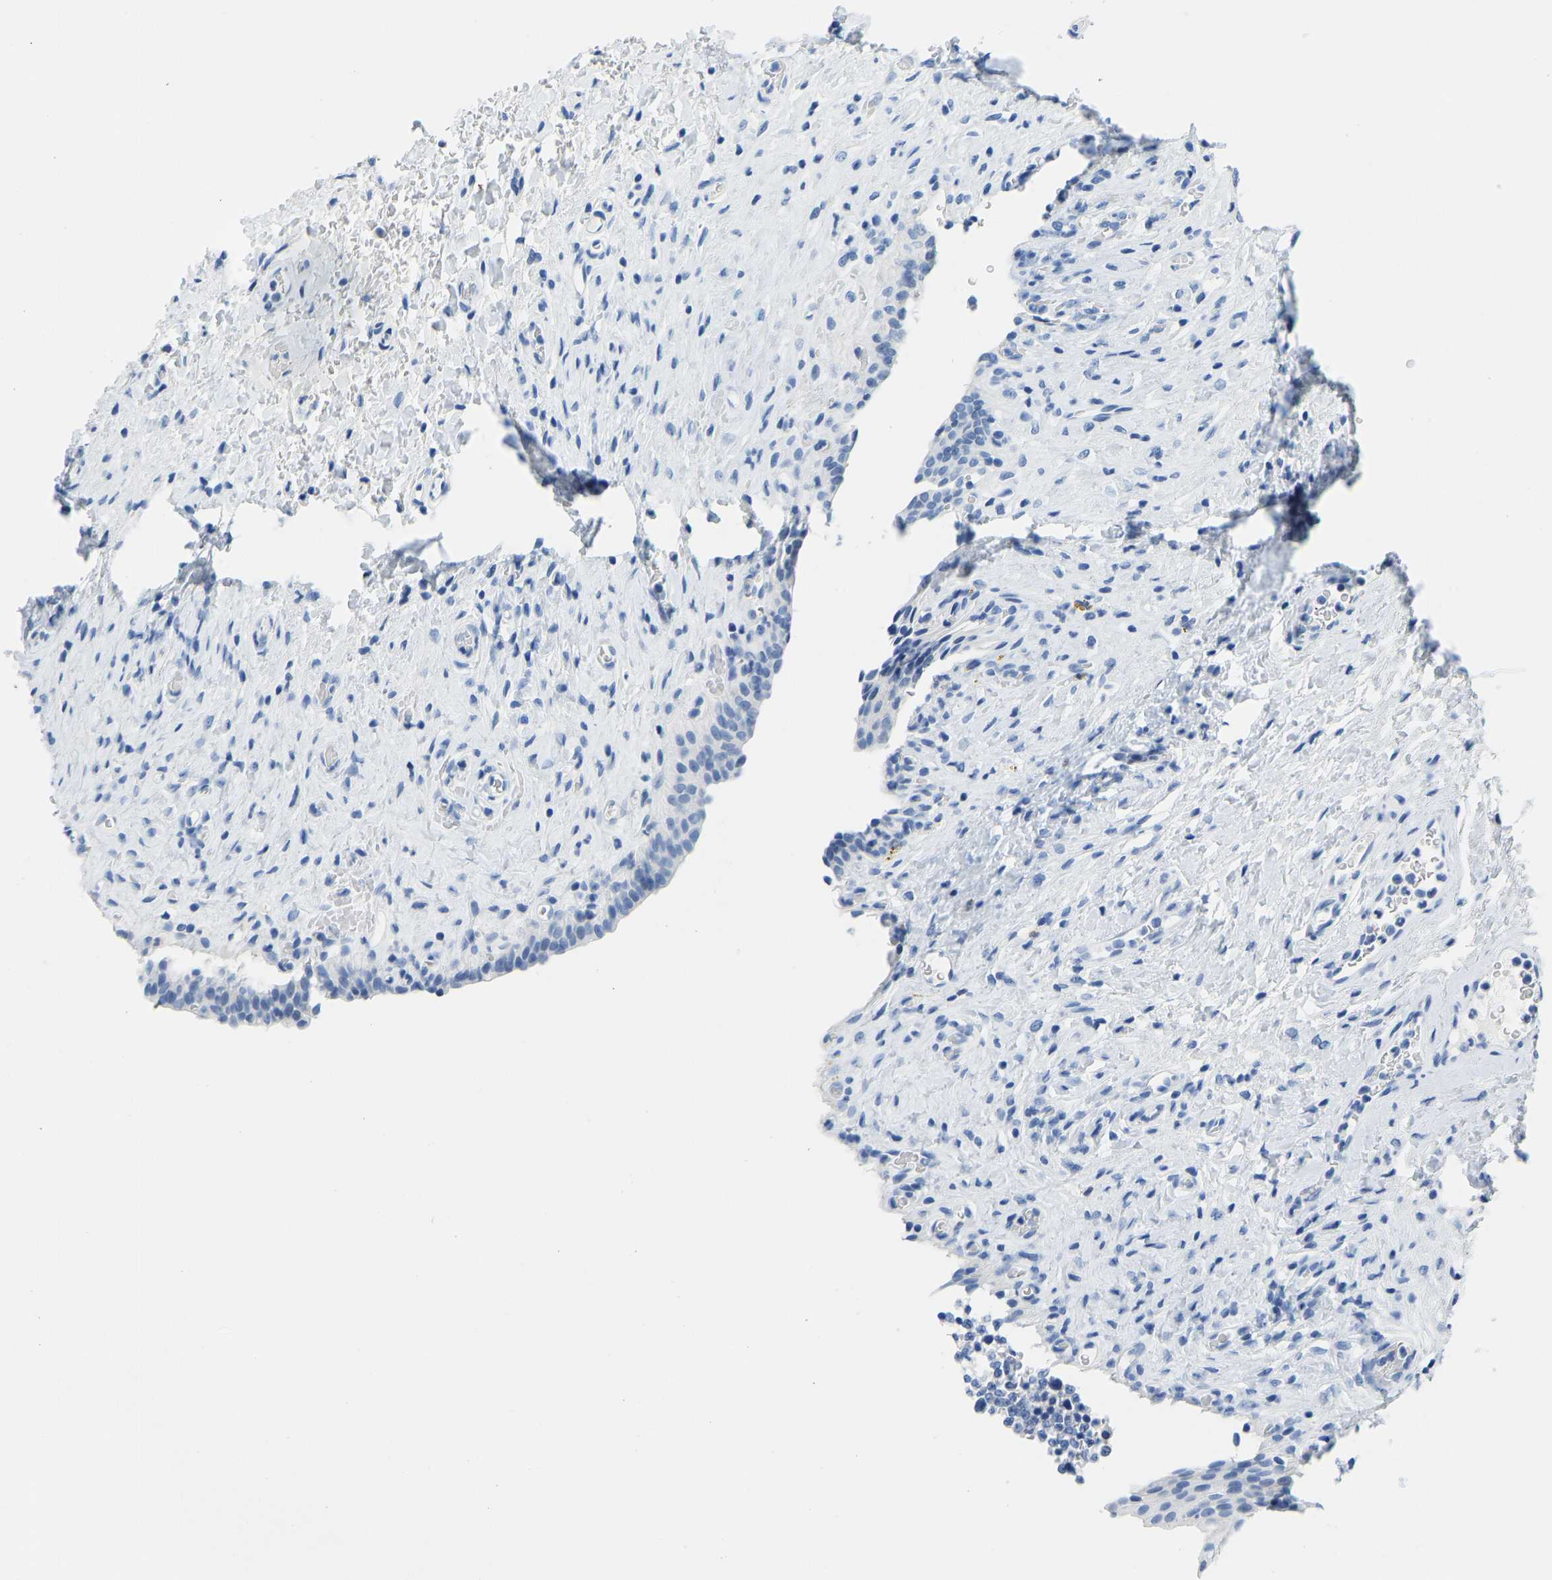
{"staining": {"intensity": "negative", "quantity": "none", "location": "none"}, "tissue": "urinary bladder", "cell_type": "Urothelial cells", "image_type": "normal", "snomed": [{"axis": "morphology", "description": "Urothelial carcinoma, High grade"}, {"axis": "topography", "description": "Urinary bladder"}], "caption": "The immunohistochemistry micrograph has no significant staining in urothelial cells of urinary bladder. Brightfield microscopy of IHC stained with DAB (brown) and hematoxylin (blue), captured at high magnification.", "gene": "SERPINB3", "patient": {"sex": "male", "age": 46}}